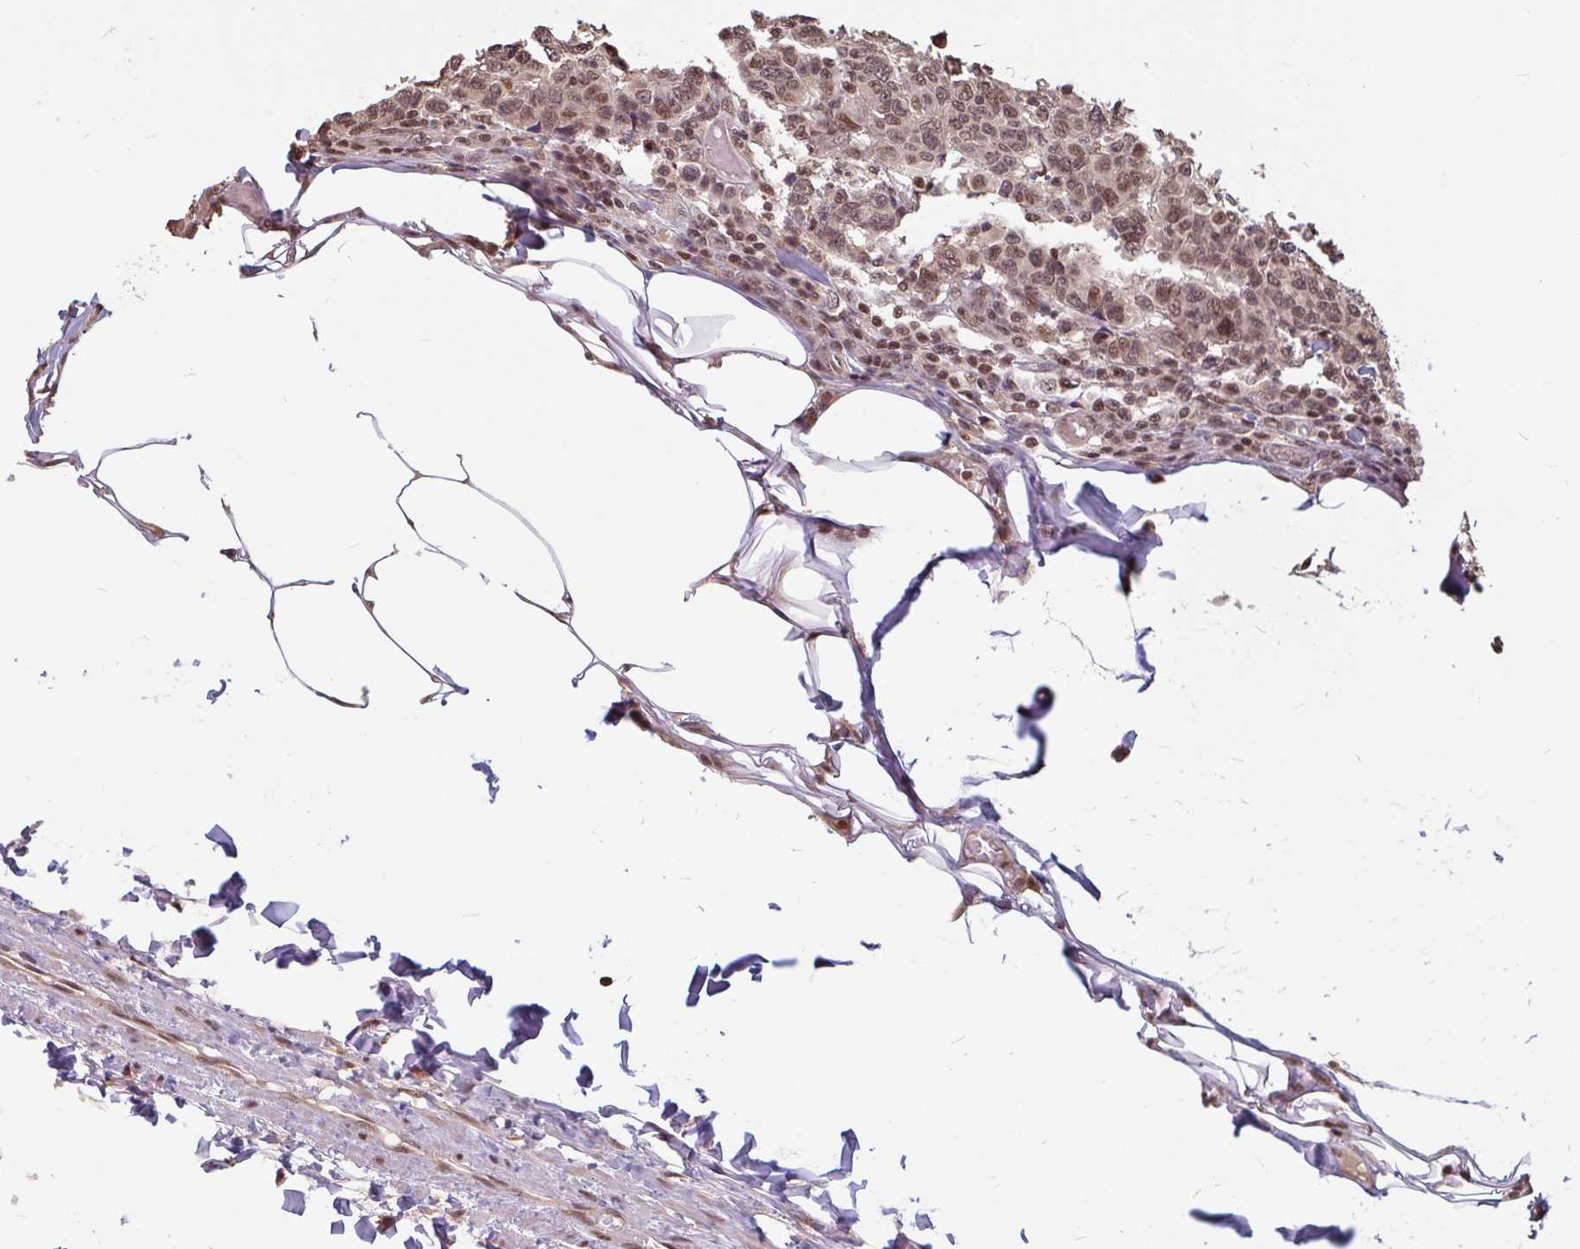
{"staining": {"intensity": "moderate", "quantity": ">75%", "location": "nuclear"}, "tissue": "breast cancer", "cell_type": "Tumor cells", "image_type": "cancer", "snomed": [{"axis": "morphology", "description": "Duct carcinoma"}, {"axis": "topography", "description": "Breast"}], "caption": "A high-resolution histopathology image shows immunohistochemistry staining of breast invasive ductal carcinoma, which reveals moderate nuclear staining in approximately >75% of tumor cells.", "gene": "DR1", "patient": {"sex": "female", "age": 55}}